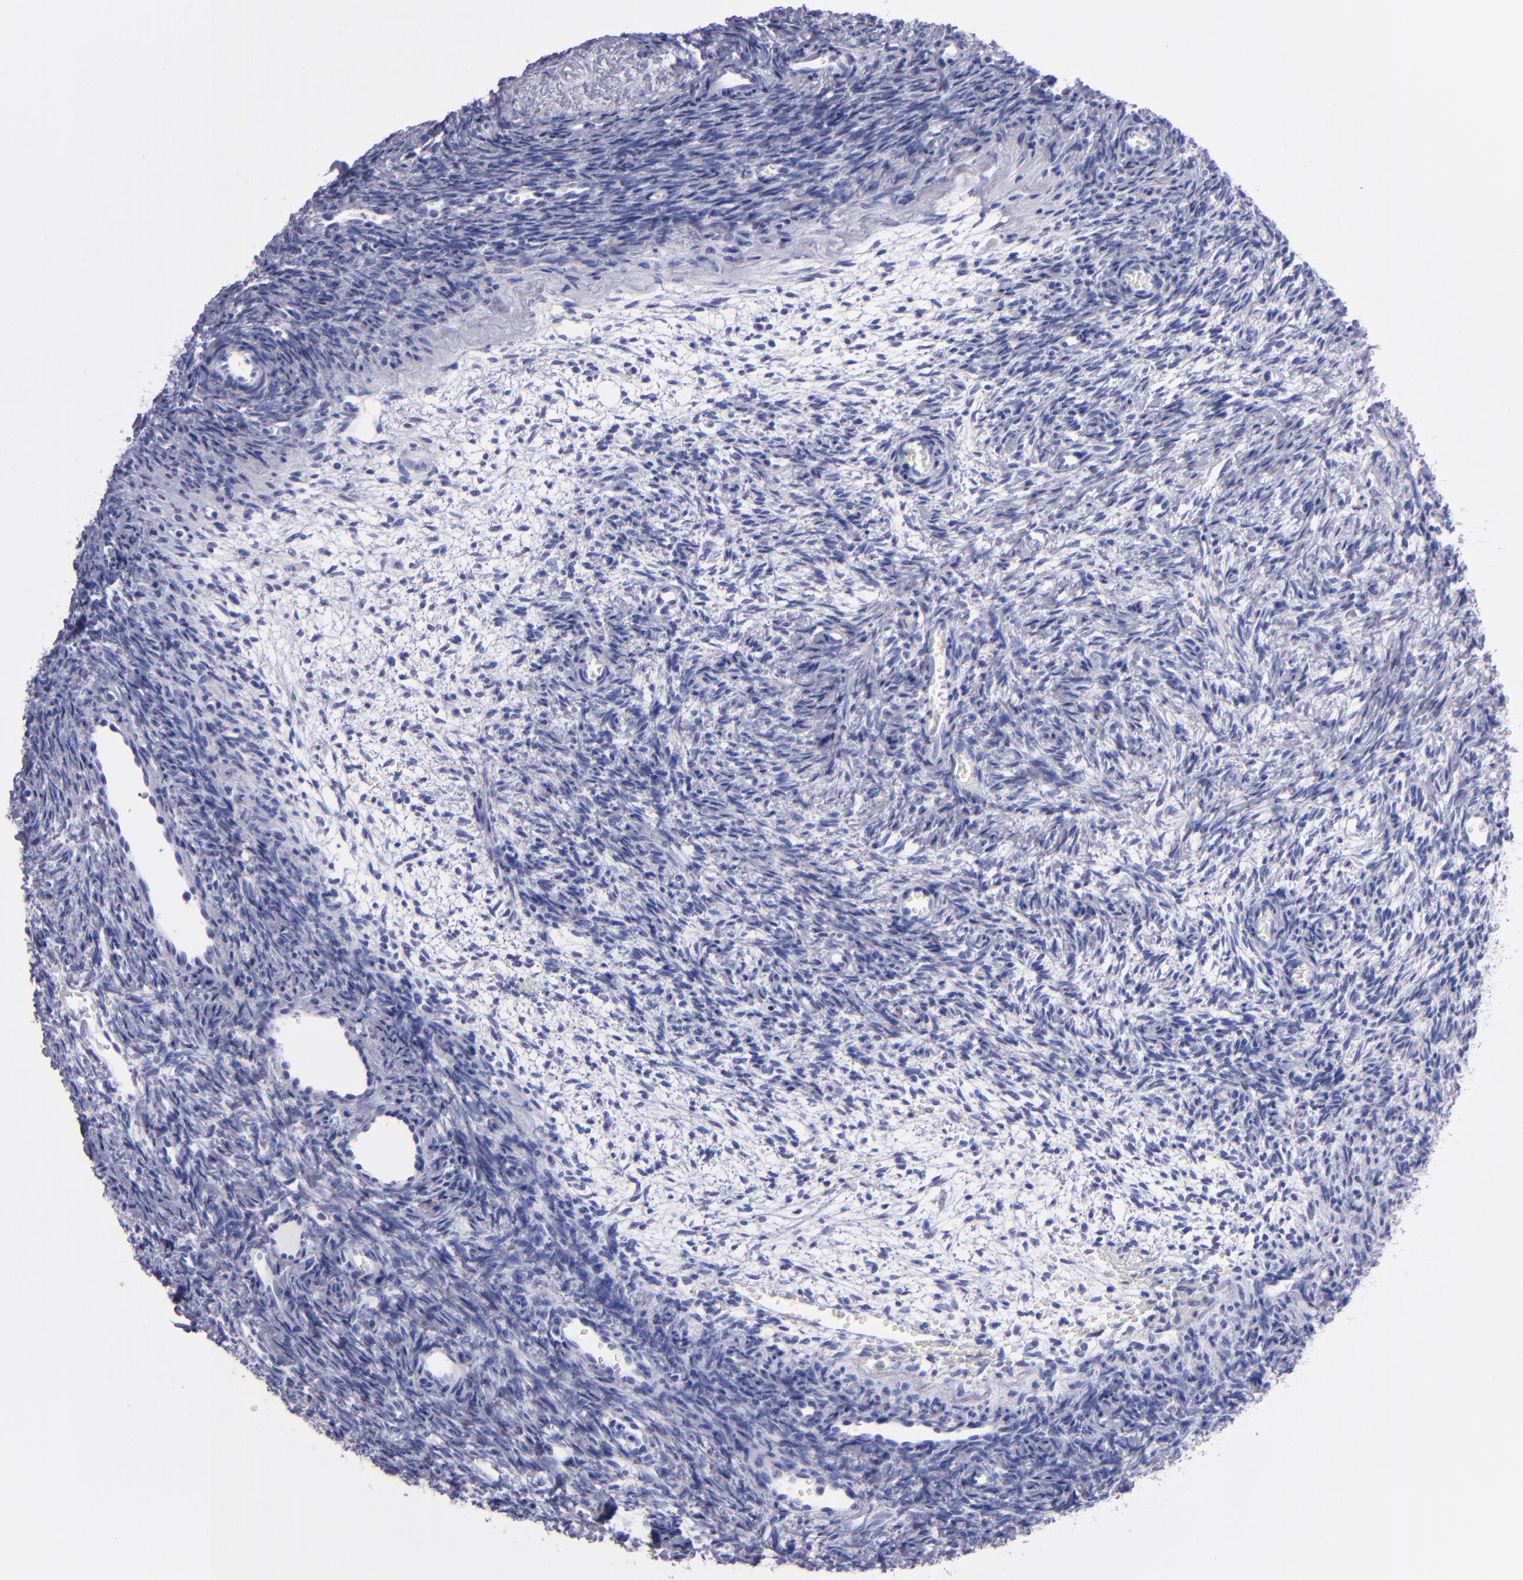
{"staining": {"intensity": "negative", "quantity": "none", "location": "none"}, "tissue": "ovary", "cell_type": "Follicle cells", "image_type": "normal", "snomed": [{"axis": "morphology", "description": "Normal tissue, NOS"}, {"axis": "topography", "description": "Ovary"}], "caption": "Immunohistochemistry image of normal ovary: human ovary stained with DAB demonstrates no significant protein staining in follicle cells.", "gene": "CD38", "patient": {"sex": "female", "age": 39}}